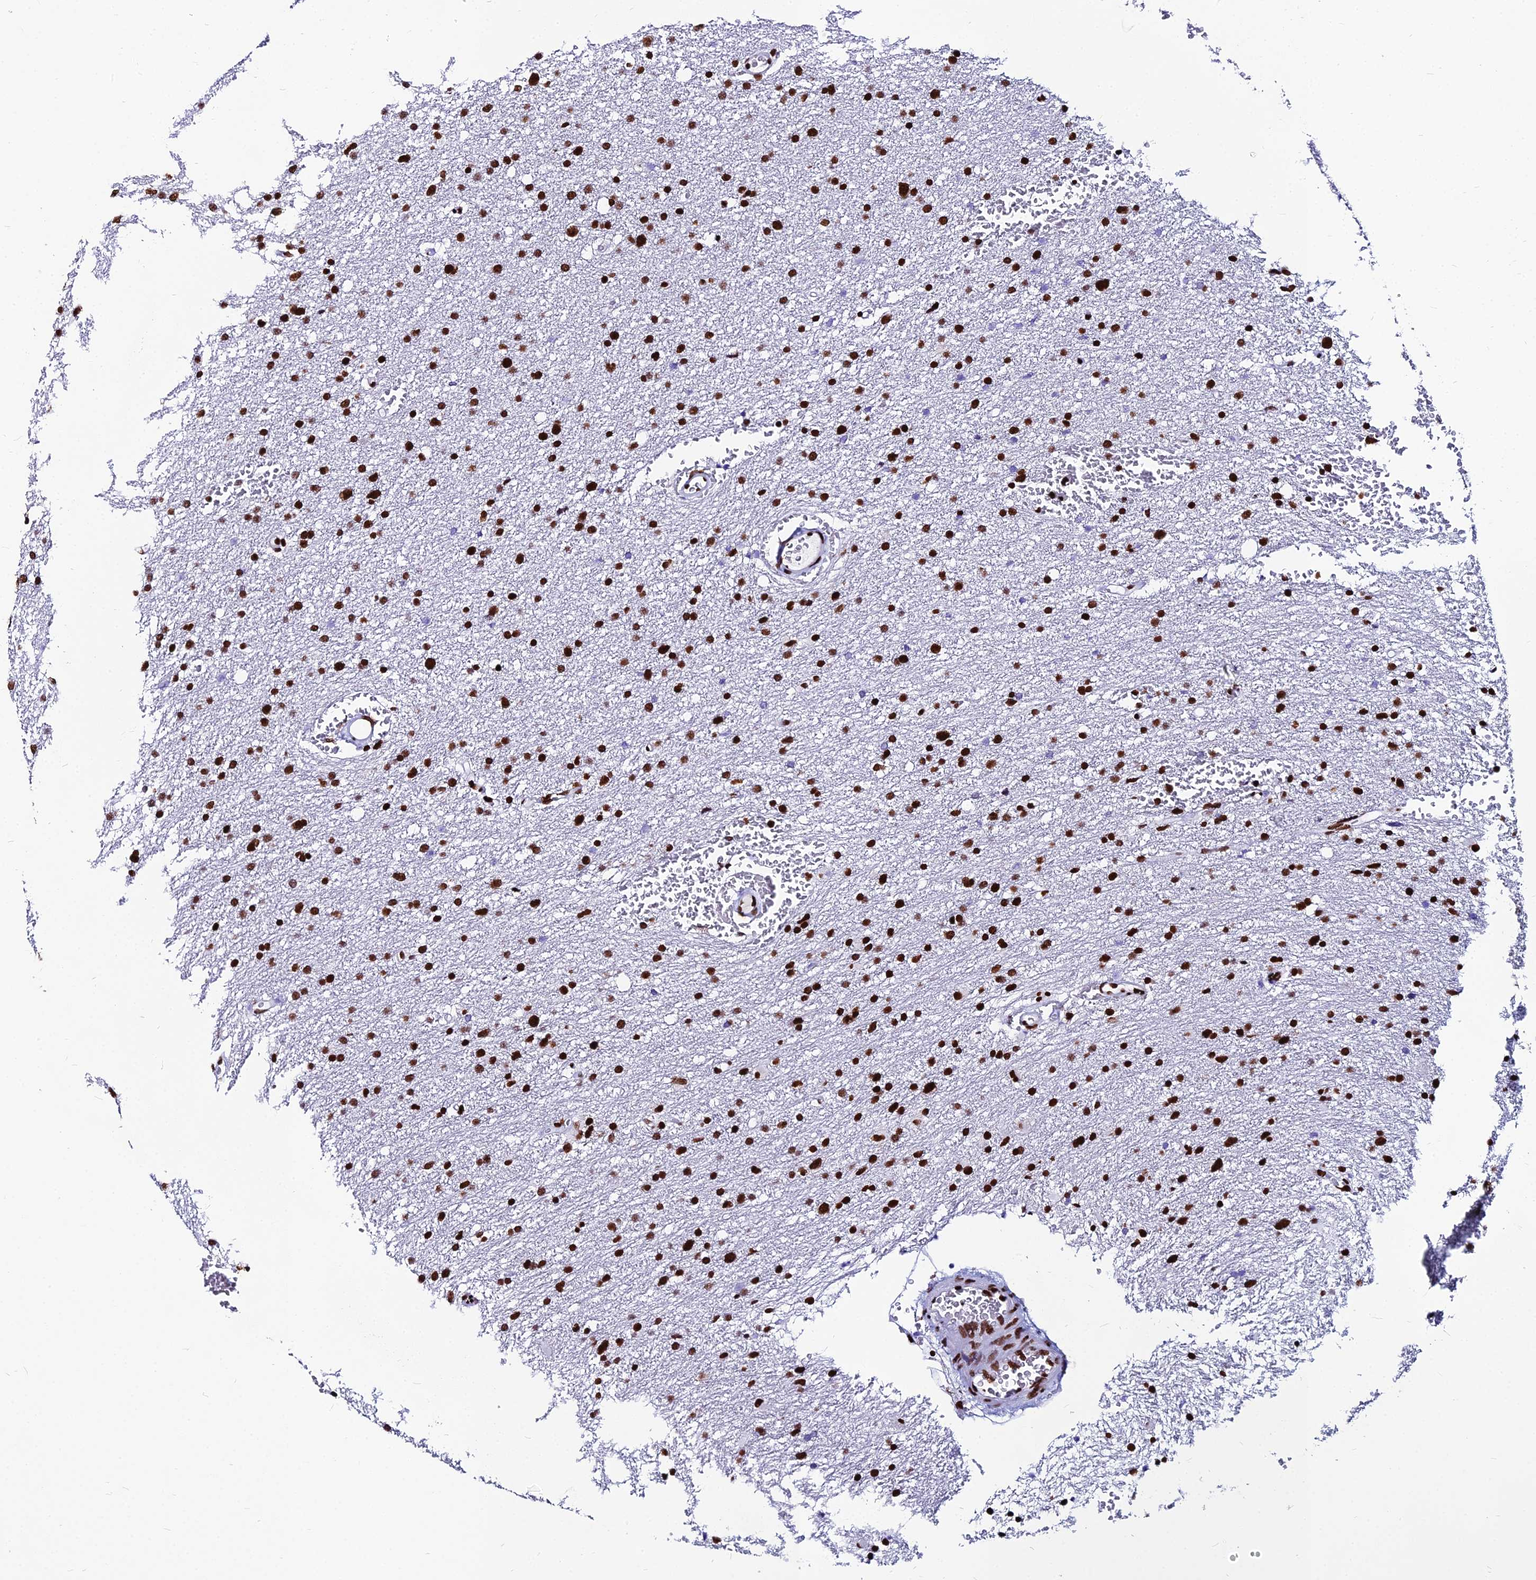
{"staining": {"intensity": "strong", "quantity": ">75%", "location": "nuclear"}, "tissue": "glioma", "cell_type": "Tumor cells", "image_type": "cancer", "snomed": [{"axis": "morphology", "description": "Glioma, malignant, High grade"}, {"axis": "topography", "description": "Cerebral cortex"}], "caption": "Glioma stained with a protein marker displays strong staining in tumor cells.", "gene": "HNRNPH1", "patient": {"sex": "female", "age": 36}}